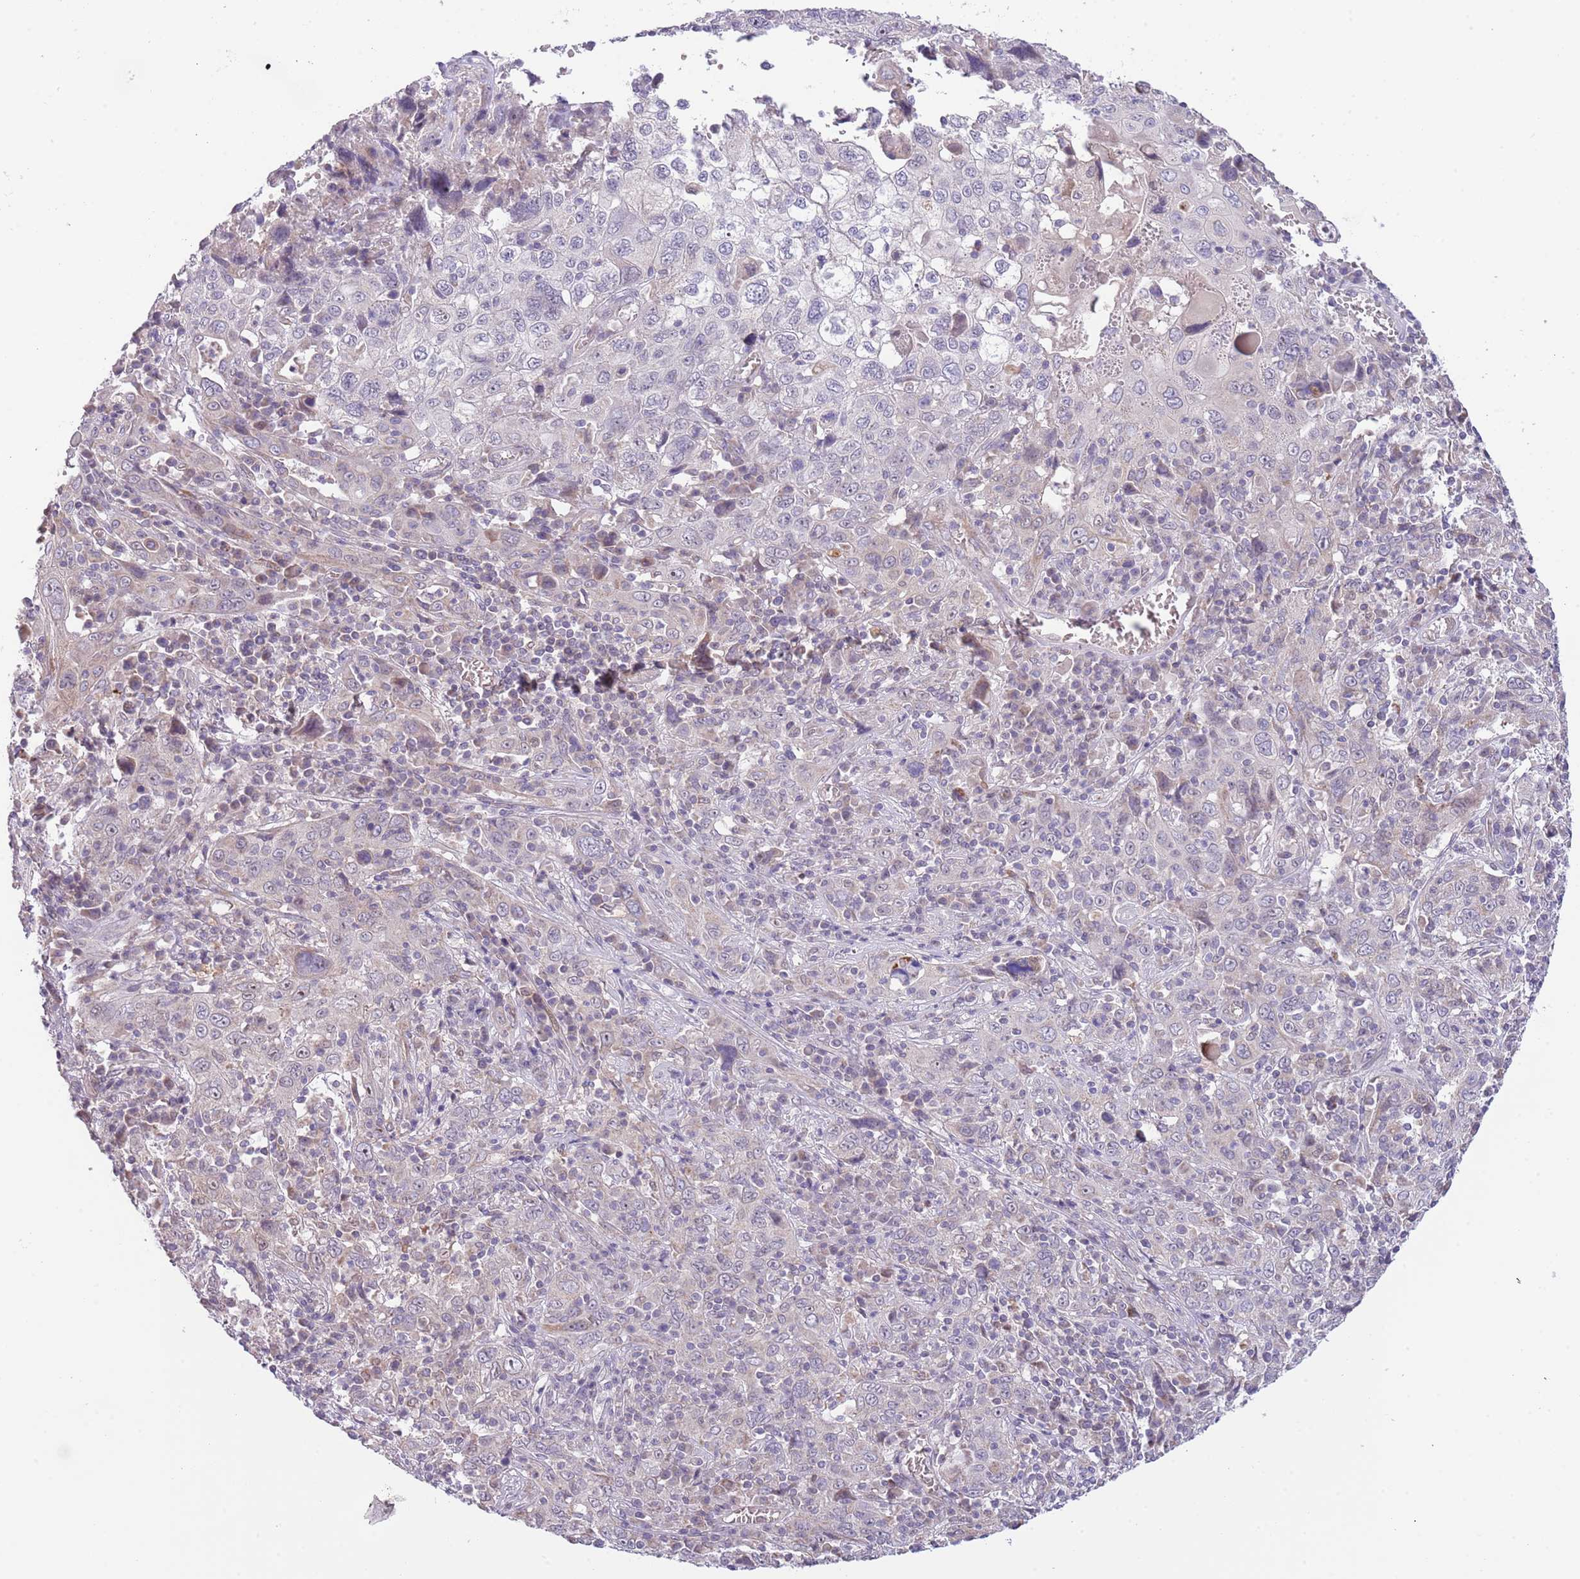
{"staining": {"intensity": "negative", "quantity": "none", "location": "none"}, "tissue": "cervical cancer", "cell_type": "Tumor cells", "image_type": "cancer", "snomed": [{"axis": "morphology", "description": "Squamous cell carcinoma, NOS"}, {"axis": "topography", "description": "Cervix"}], "caption": "Immunohistochemistry (IHC) histopathology image of human cervical cancer (squamous cell carcinoma) stained for a protein (brown), which reveals no positivity in tumor cells. (DAB (3,3'-diaminobenzidine) IHC visualized using brightfield microscopy, high magnification).", "gene": "AP1S2", "patient": {"sex": "female", "age": 46}}